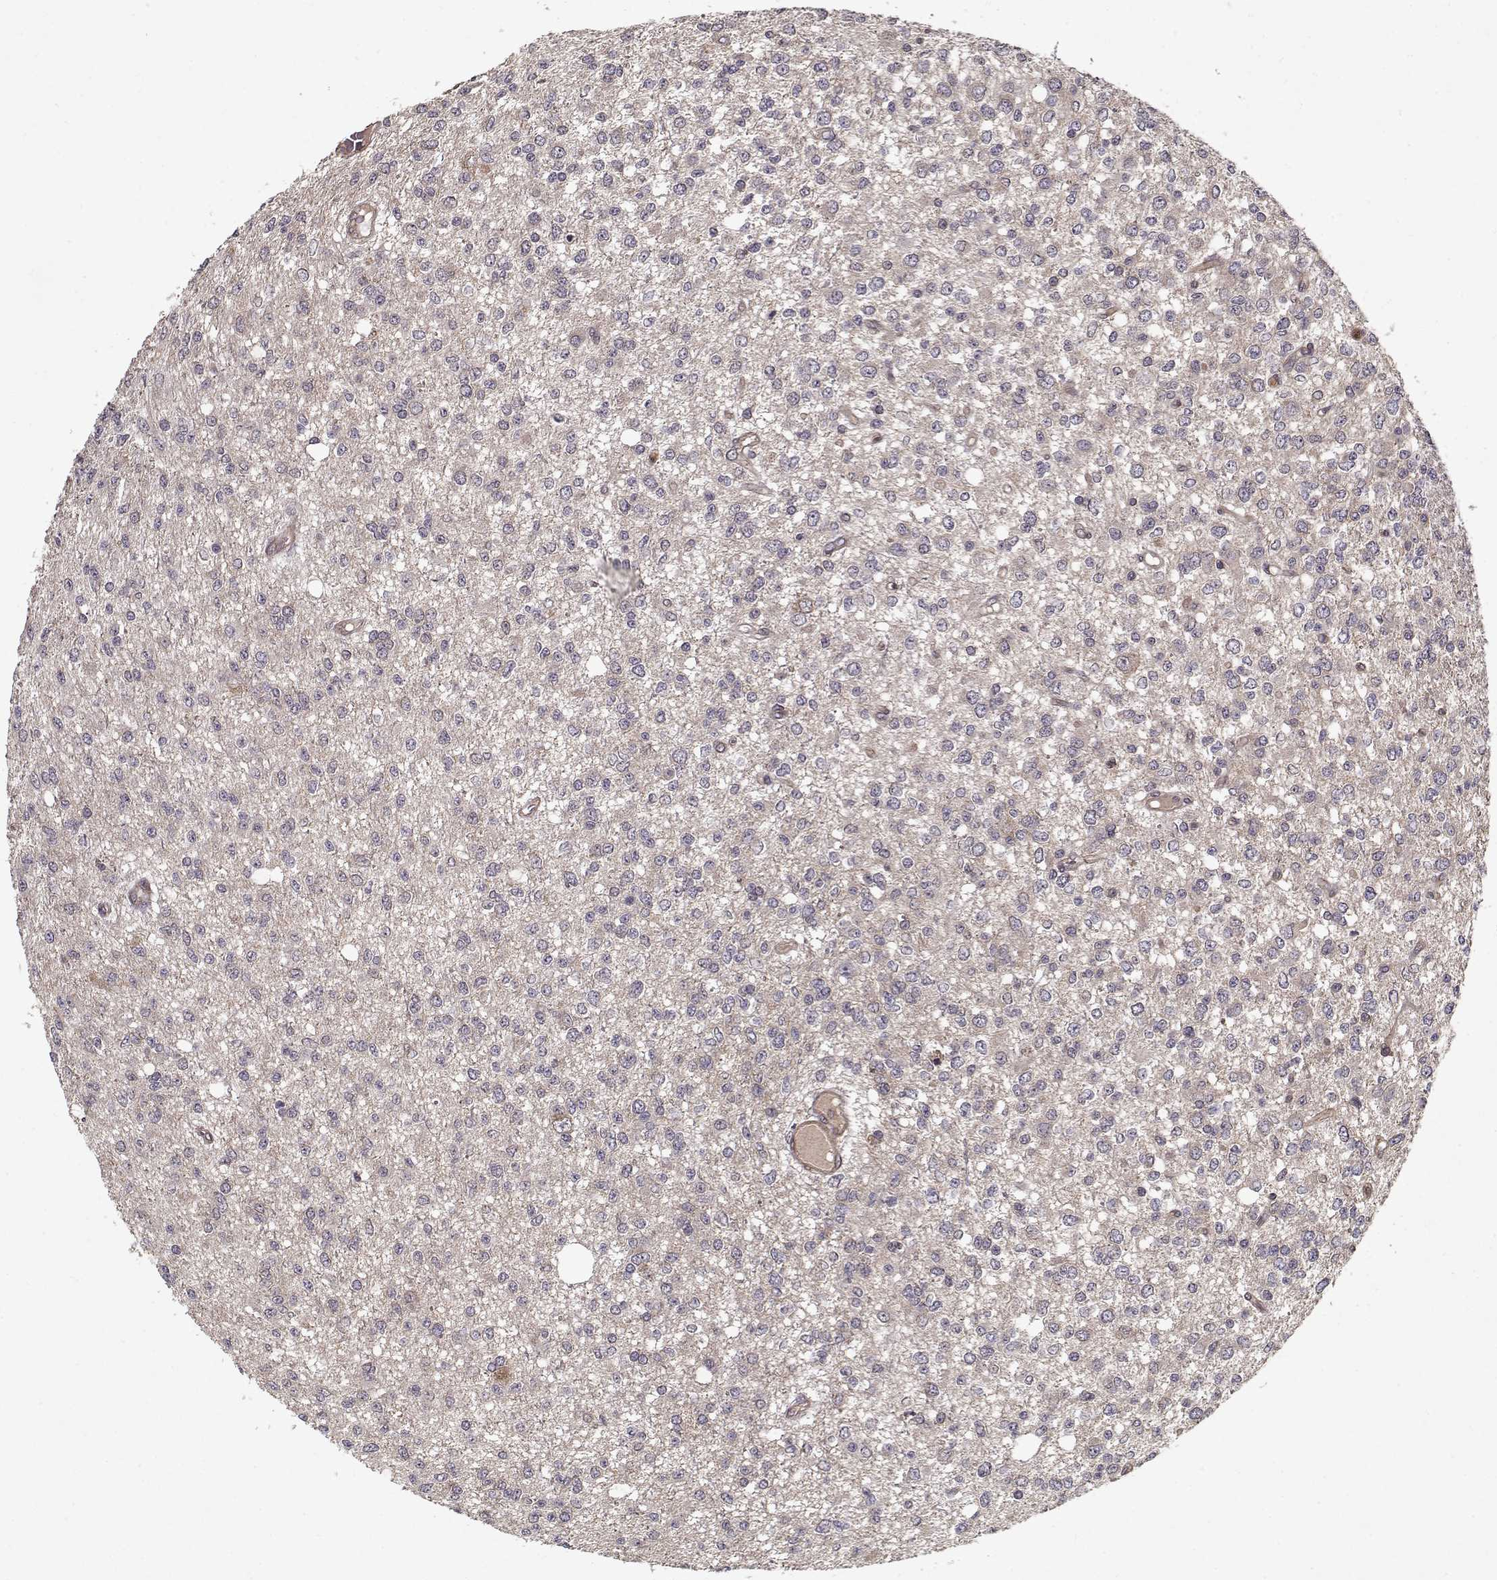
{"staining": {"intensity": "negative", "quantity": "none", "location": "none"}, "tissue": "glioma", "cell_type": "Tumor cells", "image_type": "cancer", "snomed": [{"axis": "morphology", "description": "Glioma, malignant, Low grade"}, {"axis": "topography", "description": "Brain"}], "caption": "This is a photomicrograph of immunohistochemistry staining of glioma, which shows no staining in tumor cells. (Brightfield microscopy of DAB (3,3'-diaminobenzidine) immunohistochemistry (IHC) at high magnification).", "gene": "PPP1R12A", "patient": {"sex": "male", "age": 67}}